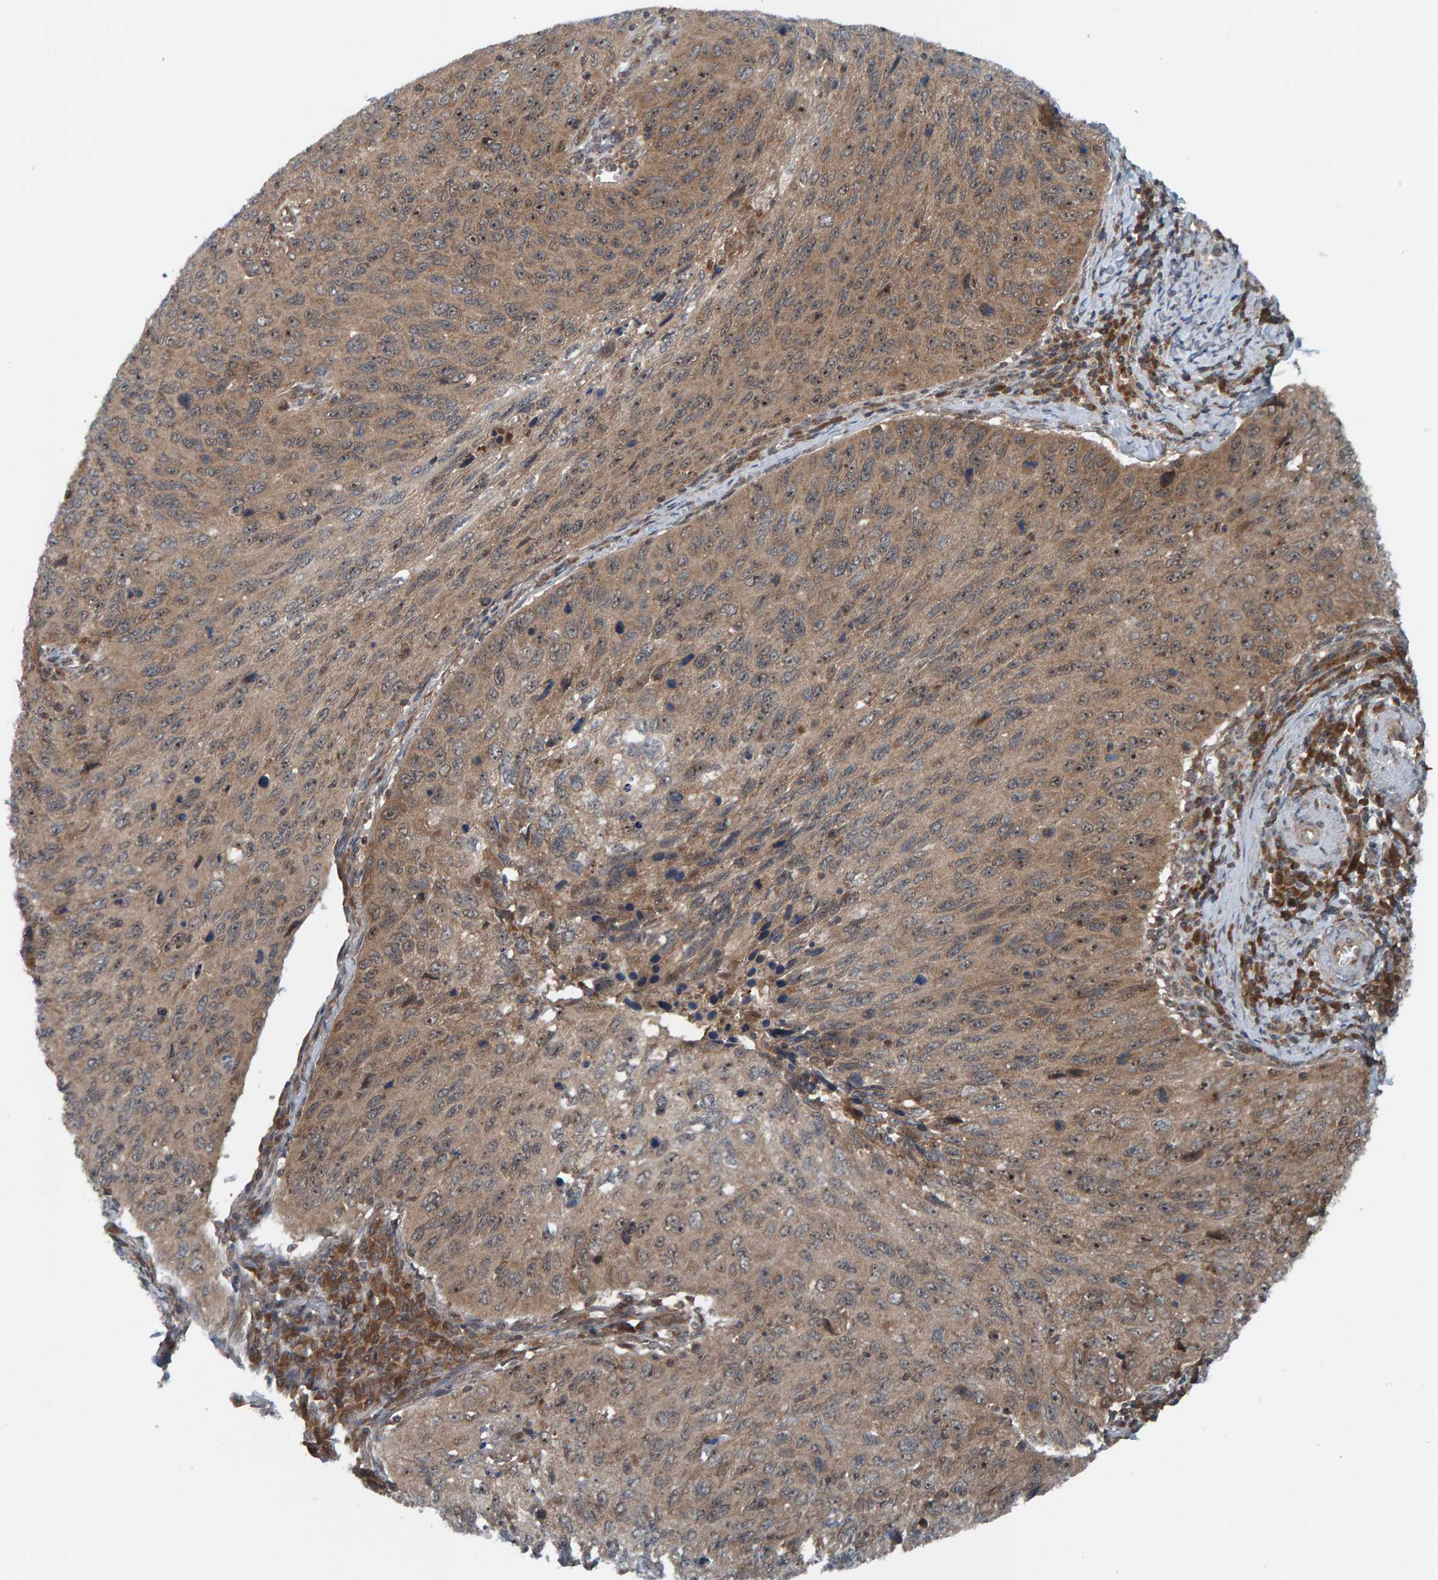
{"staining": {"intensity": "moderate", "quantity": ">75%", "location": "cytoplasmic/membranous"}, "tissue": "cervical cancer", "cell_type": "Tumor cells", "image_type": "cancer", "snomed": [{"axis": "morphology", "description": "Squamous cell carcinoma, NOS"}, {"axis": "topography", "description": "Cervix"}], "caption": "Cervical squamous cell carcinoma stained for a protein shows moderate cytoplasmic/membranous positivity in tumor cells.", "gene": "CUEDC1", "patient": {"sex": "female", "age": 53}}